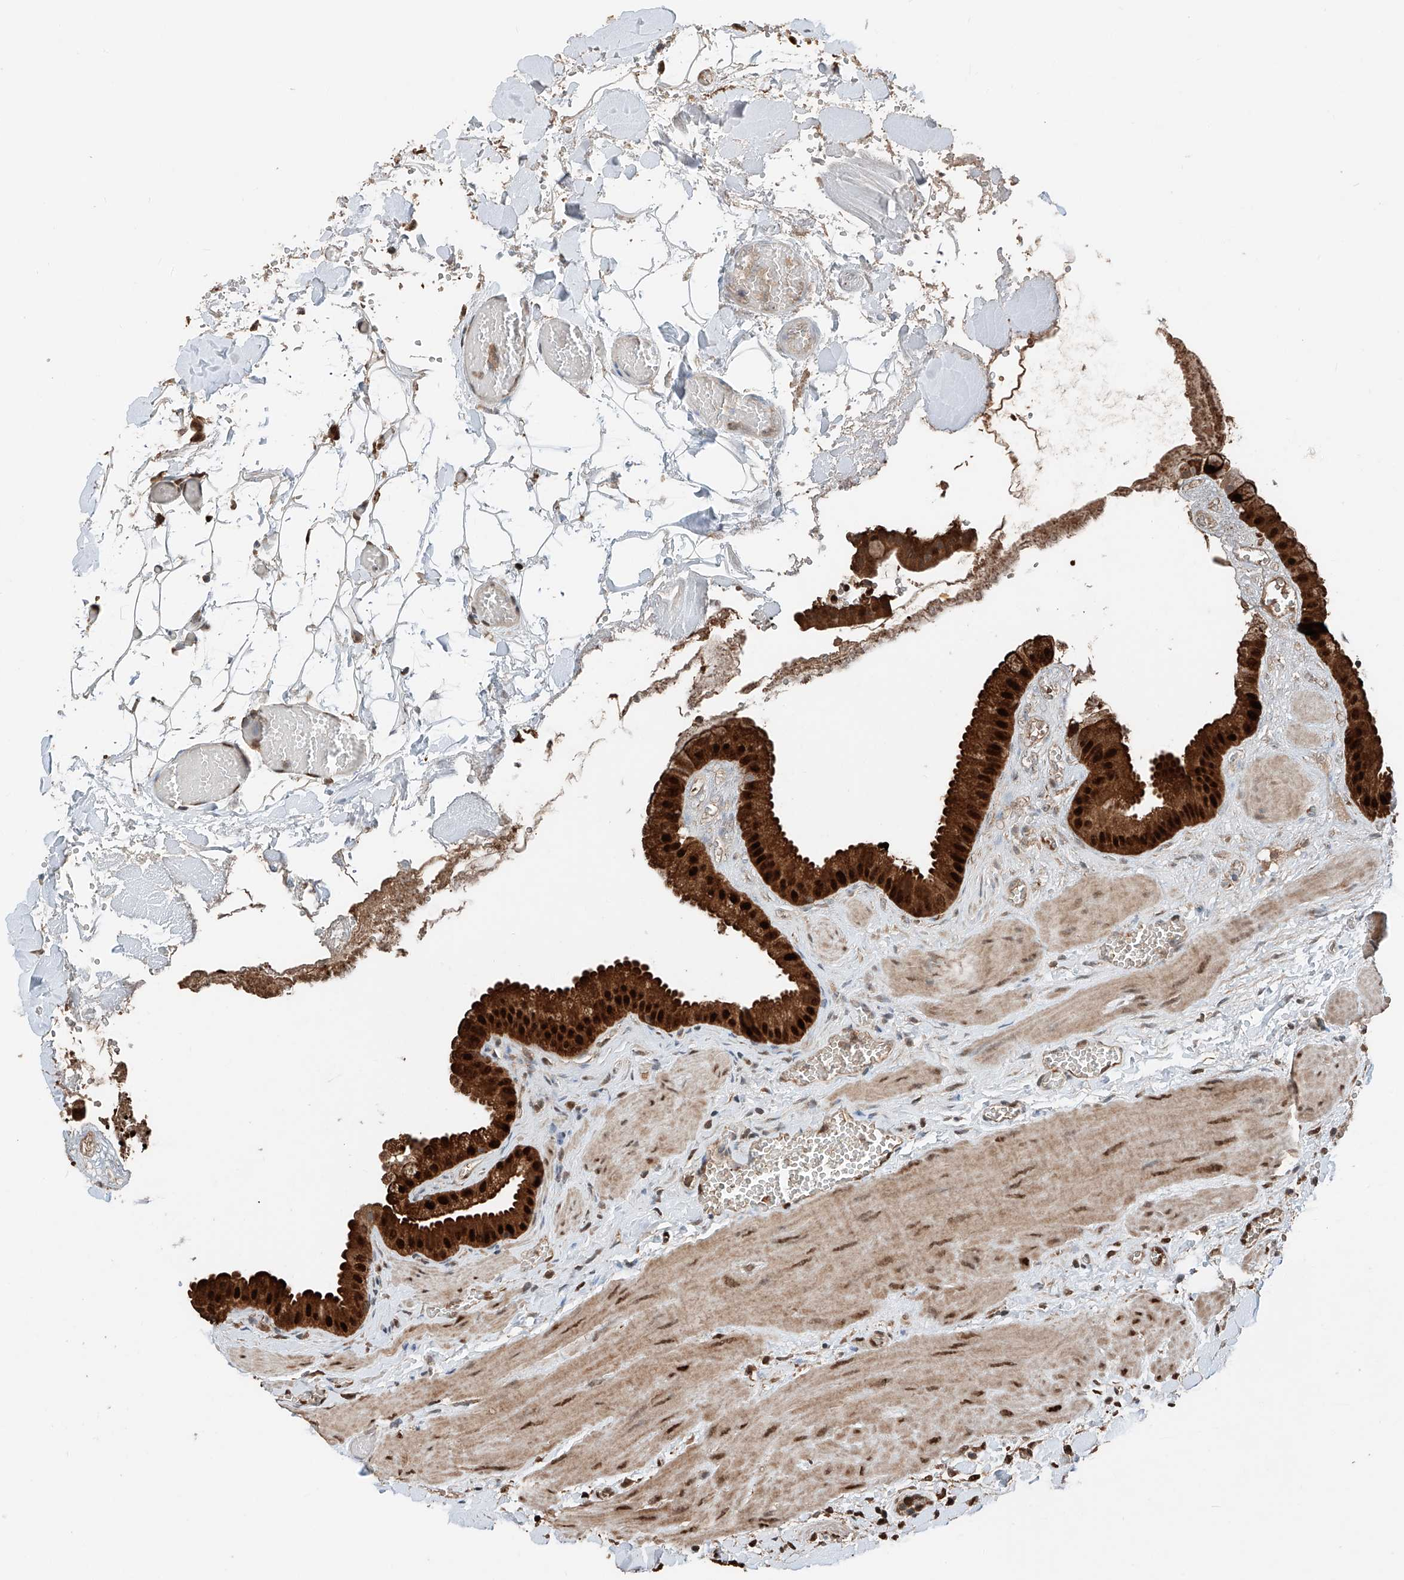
{"staining": {"intensity": "strong", "quantity": ">75%", "location": "cytoplasmic/membranous,nuclear"}, "tissue": "gallbladder", "cell_type": "Glandular cells", "image_type": "normal", "snomed": [{"axis": "morphology", "description": "Normal tissue, NOS"}, {"axis": "topography", "description": "Gallbladder"}], "caption": "An immunohistochemistry histopathology image of benign tissue is shown. Protein staining in brown highlights strong cytoplasmic/membranous,nuclear positivity in gallbladder within glandular cells. (IHC, brightfield microscopy, high magnification).", "gene": "RMND1", "patient": {"sex": "male", "age": 55}}